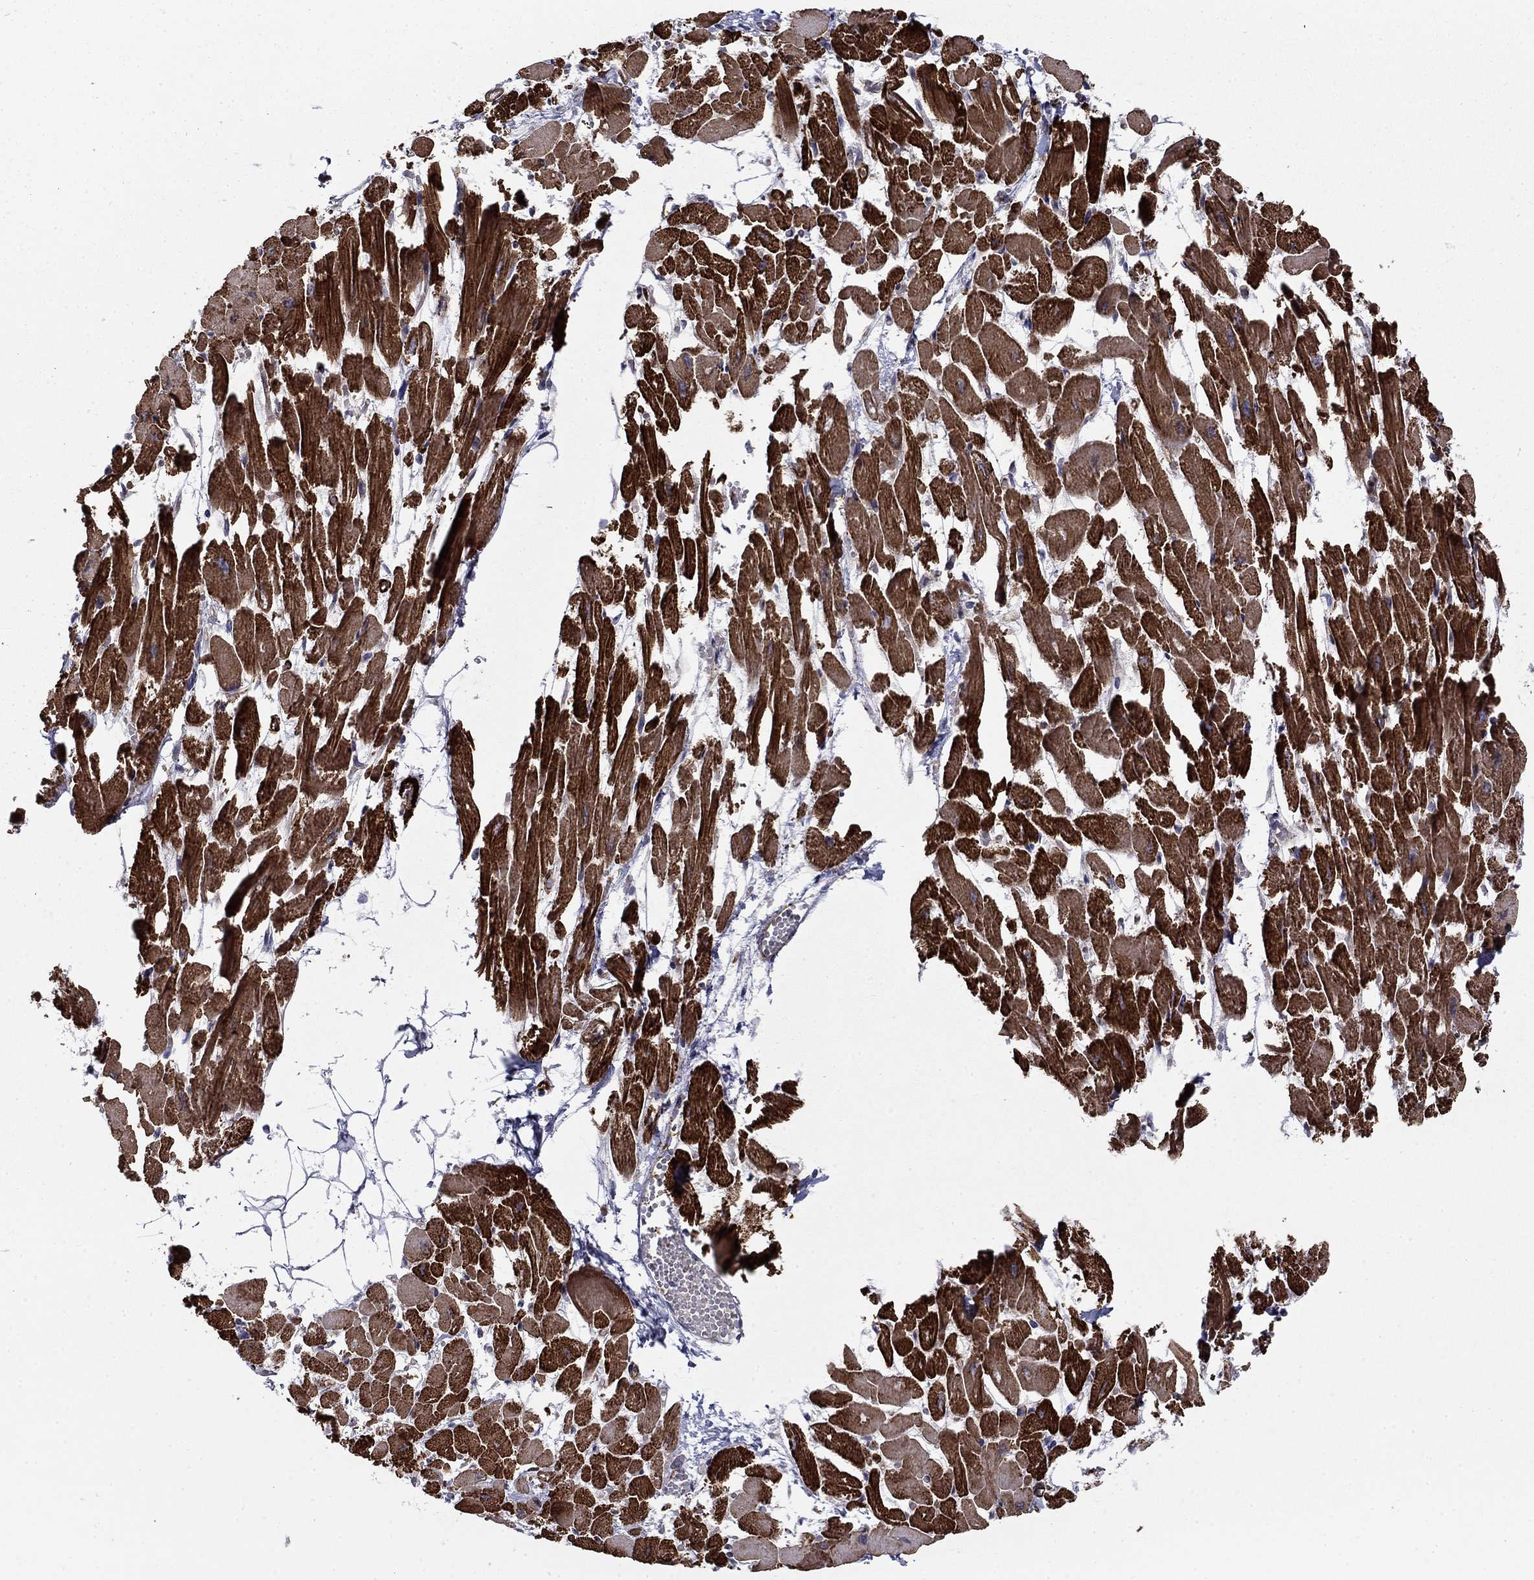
{"staining": {"intensity": "strong", "quantity": ">75%", "location": "cytoplasmic/membranous"}, "tissue": "heart muscle", "cell_type": "Cardiomyocytes", "image_type": "normal", "snomed": [{"axis": "morphology", "description": "Normal tissue, NOS"}, {"axis": "topography", "description": "Heart"}], "caption": "Cardiomyocytes show high levels of strong cytoplasmic/membranous staining in approximately >75% of cells in unremarkable heart muscle.", "gene": "KRBA1", "patient": {"sex": "female", "age": 52}}